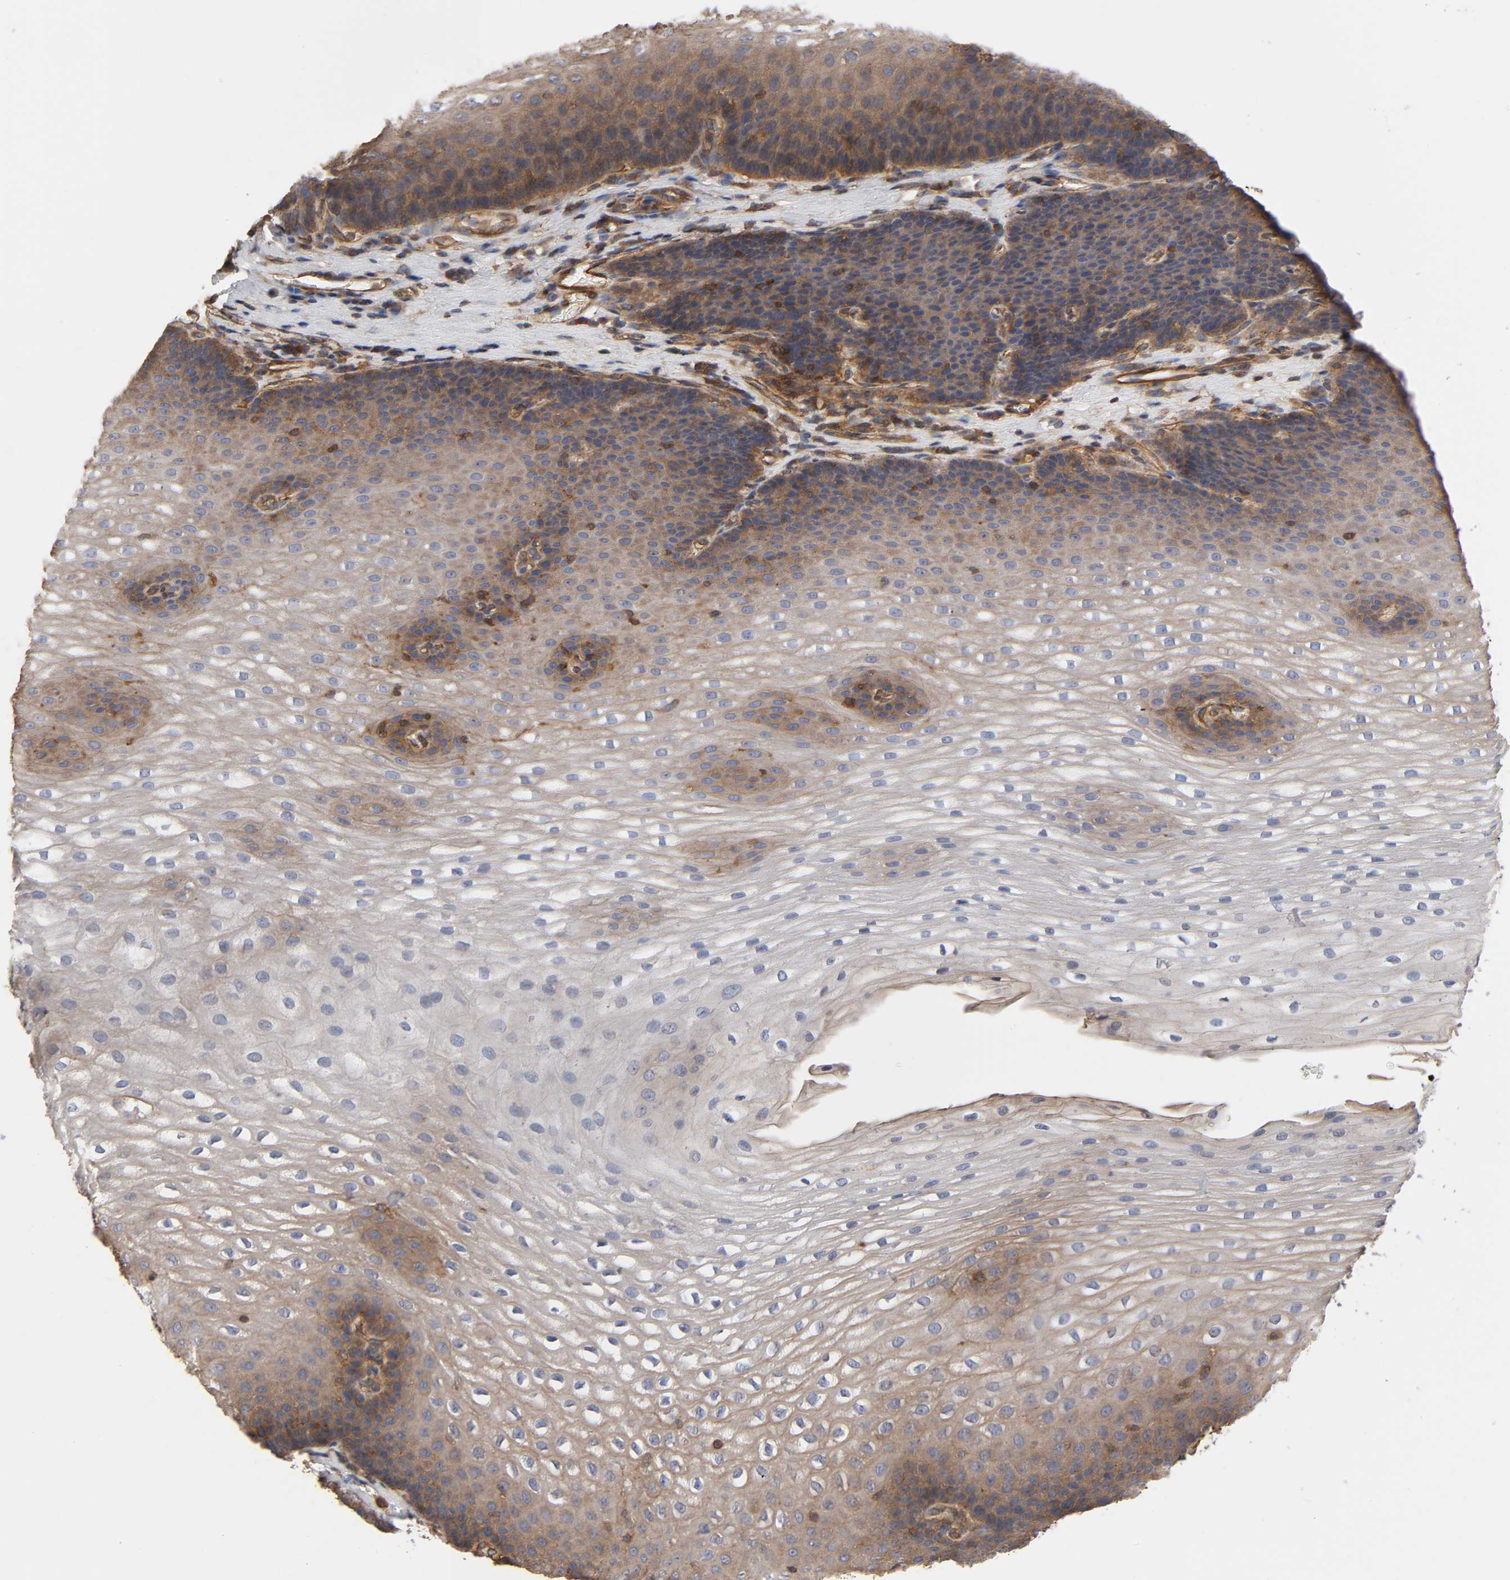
{"staining": {"intensity": "moderate", "quantity": "<25%", "location": "cytoplasmic/membranous"}, "tissue": "esophagus", "cell_type": "Squamous epithelial cells", "image_type": "normal", "snomed": [{"axis": "morphology", "description": "Normal tissue, NOS"}, {"axis": "topography", "description": "Esophagus"}], "caption": "Immunohistochemistry (IHC) of benign human esophagus displays low levels of moderate cytoplasmic/membranous expression in about <25% of squamous epithelial cells.", "gene": "LAMTOR2", "patient": {"sex": "male", "age": 48}}